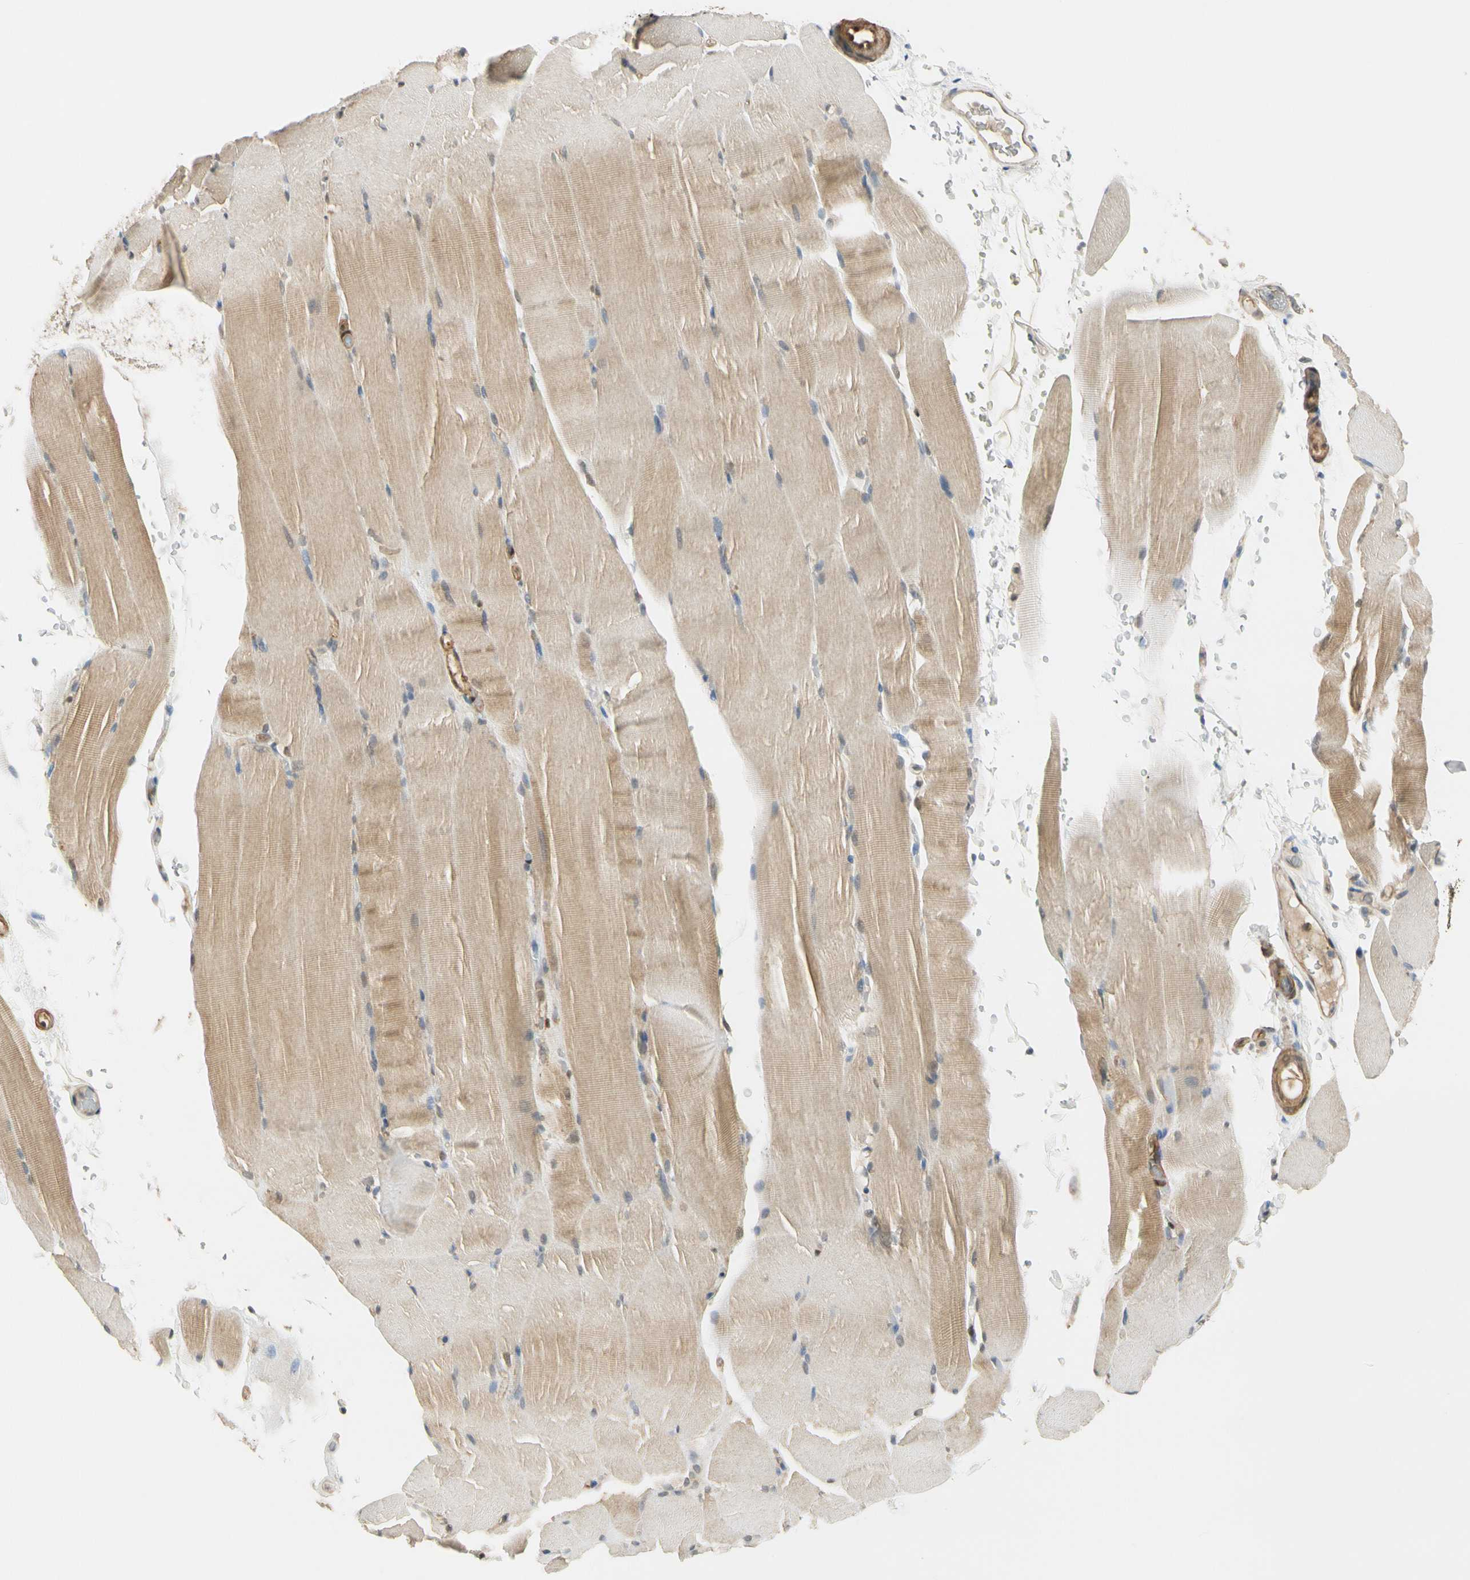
{"staining": {"intensity": "moderate", "quantity": "25%-75%", "location": "cytoplasmic/membranous"}, "tissue": "skeletal muscle", "cell_type": "Myocytes", "image_type": "normal", "snomed": [{"axis": "morphology", "description": "Normal tissue, NOS"}, {"axis": "topography", "description": "Skeletal muscle"}, {"axis": "topography", "description": "Parathyroid gland"}], "caption": "High-magnification brightfield microscopy of normal skeletal muscle stained with DAB (brown) and counterstained with hematoxylin (blue). myocytes exhibit moderate cytoplasmic/membranous staining is identified in about25%-75% of cells. (brown staining indicates protein expression, while blue staining denotes nuclei).", "gene": "RASGRF1", "patient": {"sex": "female", "age": 37}}